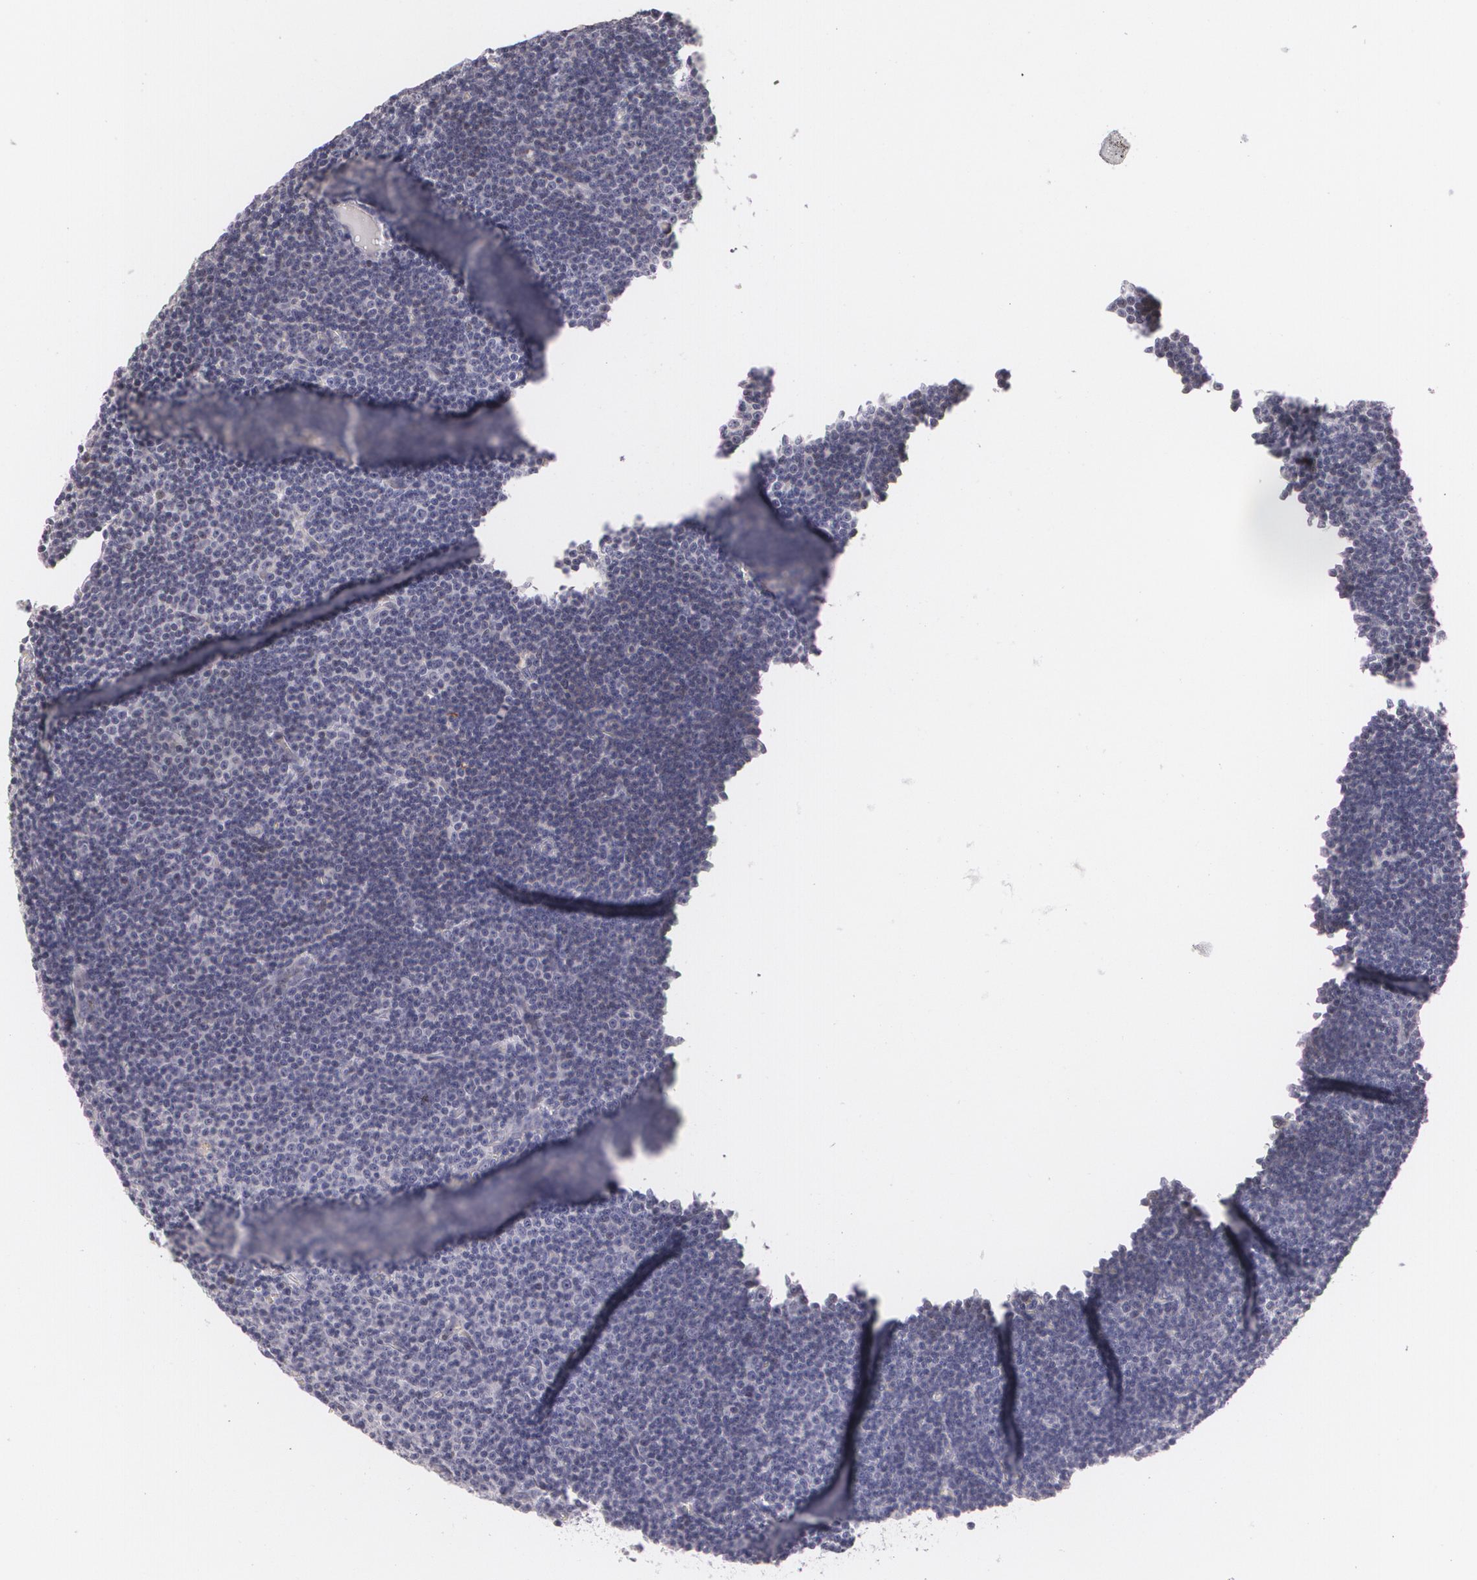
{"staining": {"intensity": "negative", "quantity": "none", "location": "none"}, "tissue": "lymphoma", "cell_type": "Tumor cells", "image_type": "cancer", "snomed": [{"axis": "morphology", "description": "Malignant lymphoma, non-Hodgkin's type, Low grade"}, {"axis": "topography", "description": "Lymph node"}], "caption": "DAB (3,3'-diaminobenzidine) immunohistochemical staining of lymphoma exhibits no significant staining in tumor cells.", "gene": "ZBTB16", "patient": {"sex": "male", "age": 57}}